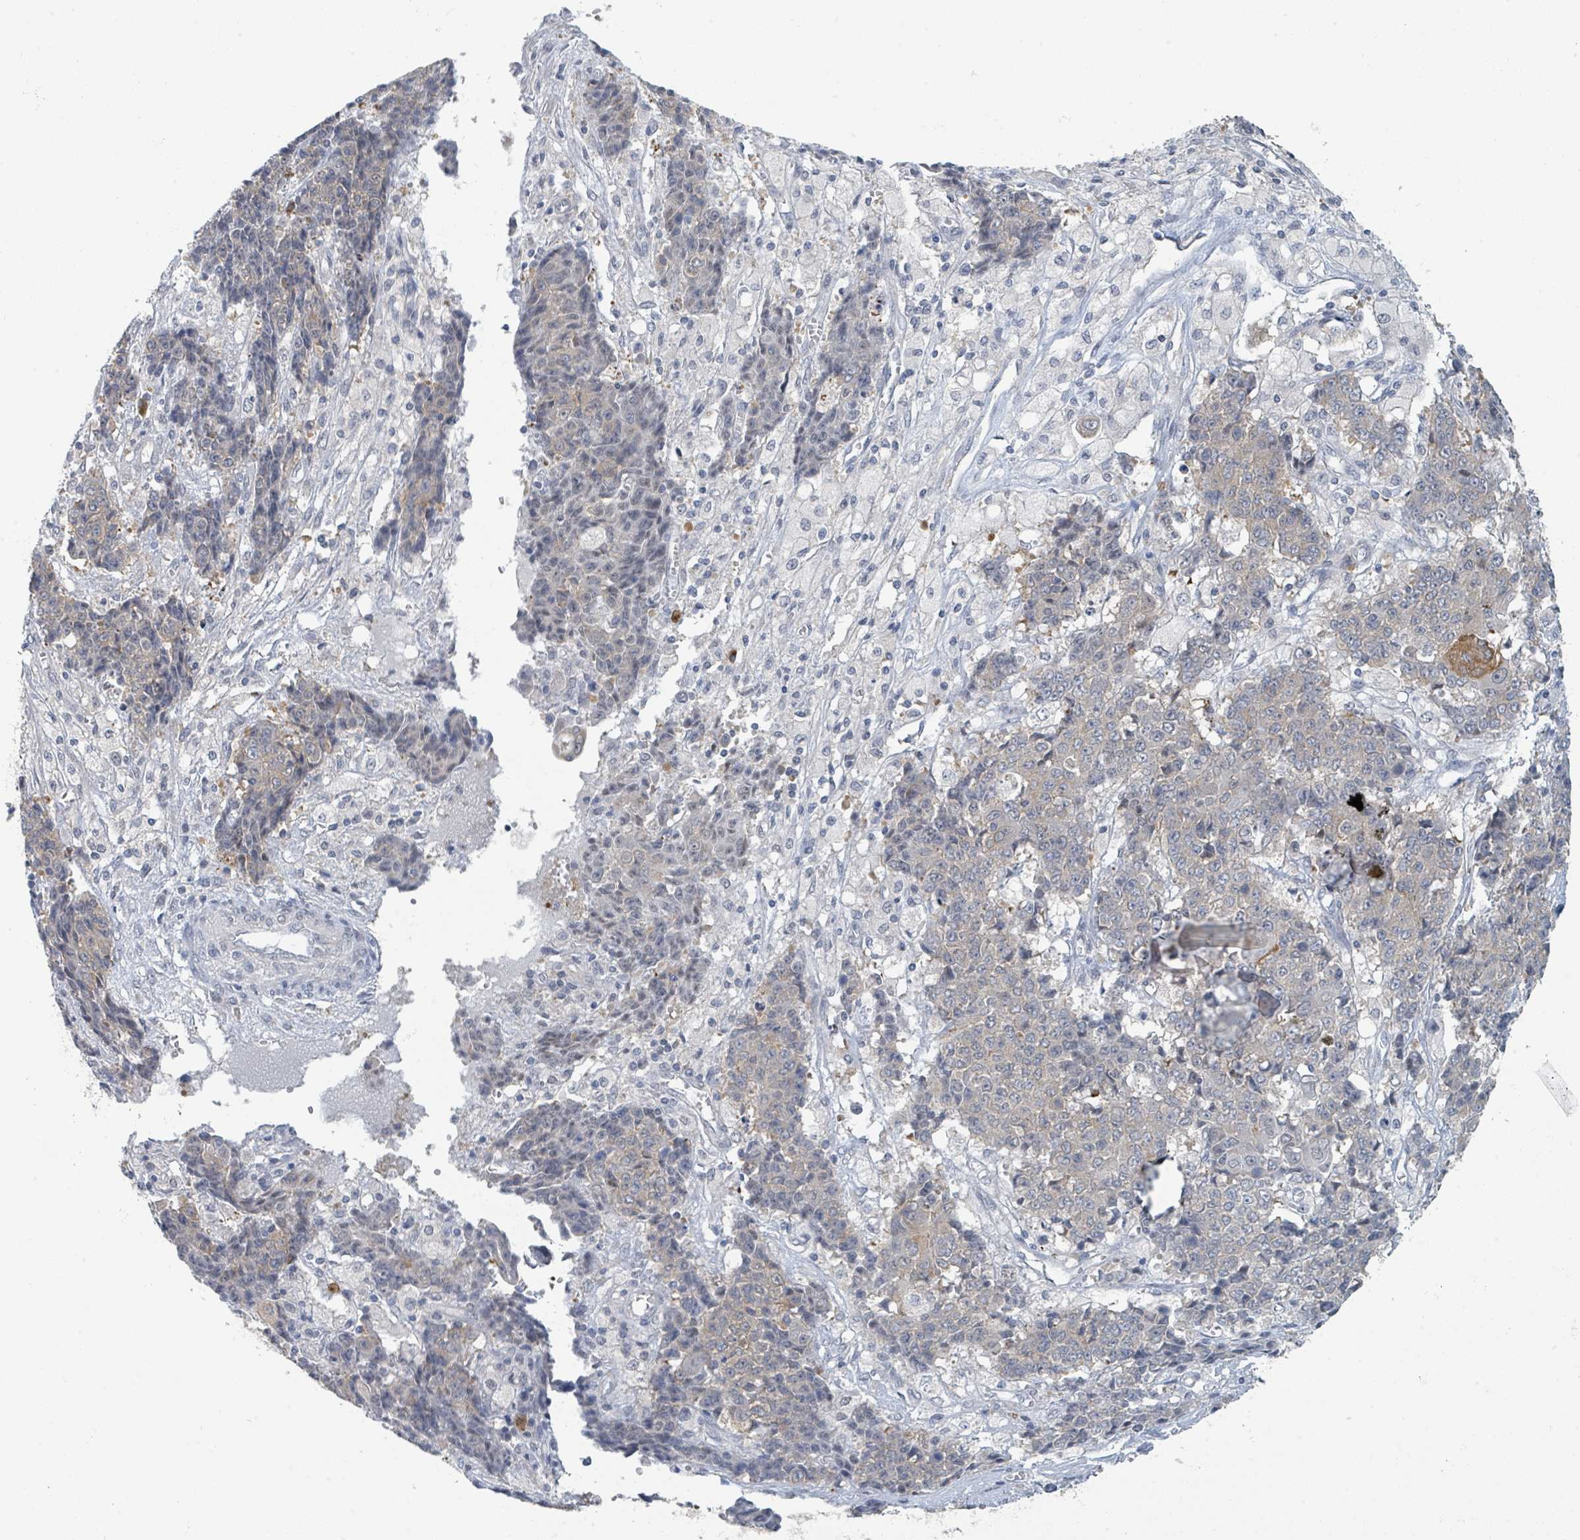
{"staining": {"intensity": "negative", "quantity": "none", "location": "none"}, "tissue": "ovarian cancer", "cell_type": "Tumor cells", "image_type": "cancer", "snomed": [{"axis": "morphology", "description": "Carcinoma, endometroid"}, {"axis": "topography", "description": "Ovary"}], "caption": "IHC photomicrograph of neoplastic tissue: human ovarian cancer stained with DAB (3,3'-diaminobenzidine) reveals no significant protein positivity in tumor cells. (Immunohistochemistry (ihc), brightfield microscopy, high magnification).", "gene": "ANKRD55", "patient": {"sex": "female", "age": 42}}